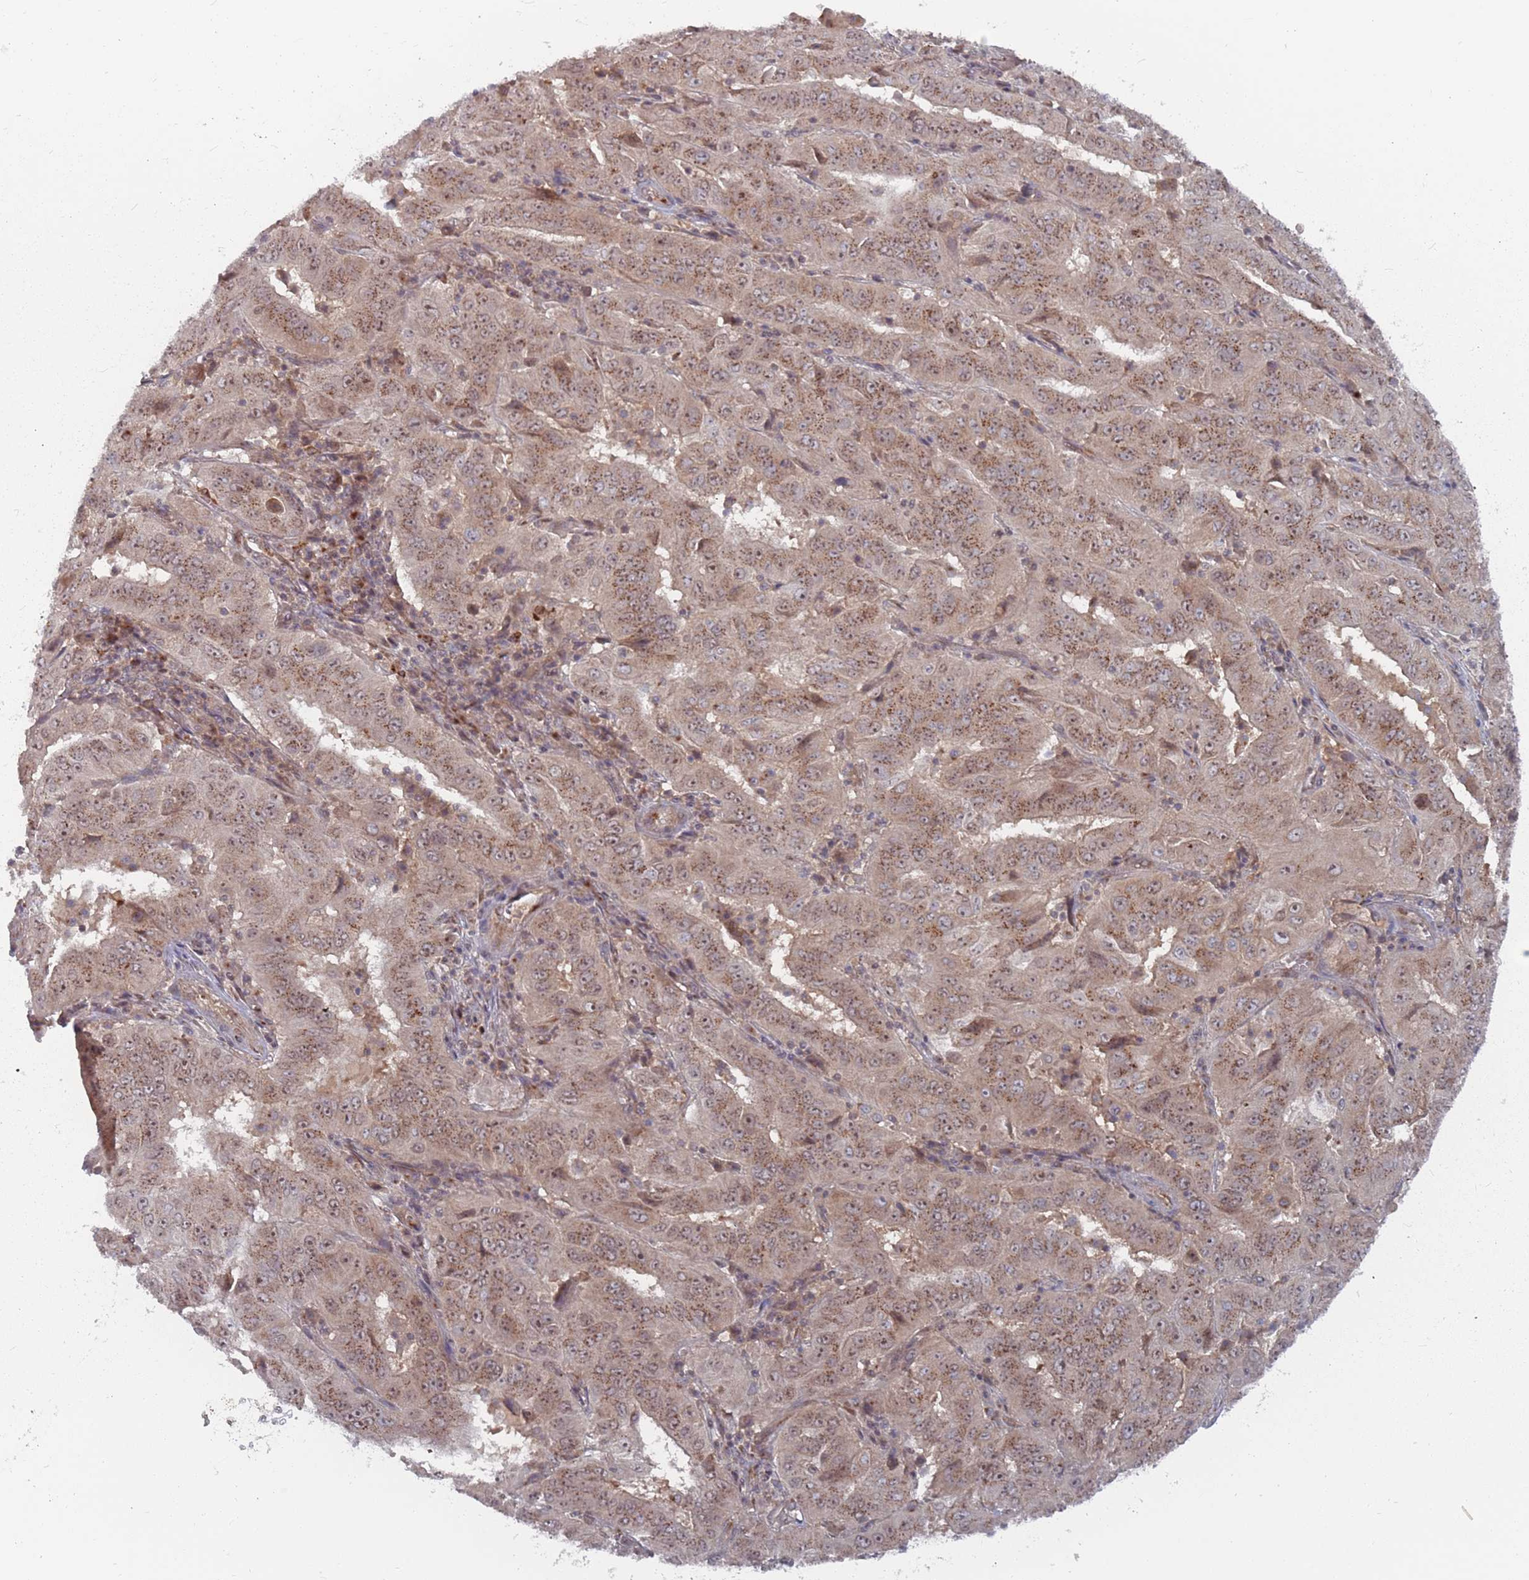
{"staining": {"intensity": "moderate", "quantity": ">75%", "location": "cytoplasmic/membranous"}, "tissue": "pancreatic cancer", "cell_type": "Tumor cells", "image_type": "cancer", "snomed": [{"axis": "morphology", "description": "Adenocarcinoma, NOS"}, {"axis": "topography", "description": "Pancreas"}], "caption": "The immunohistochemical stain highlights moderate cytoplasmic/membranous positivity in tumor cells of adenocarcinoma (pancreatic) tissue.", "gene": "FMO4", "patient": {"sex": "male", "age": 63}}